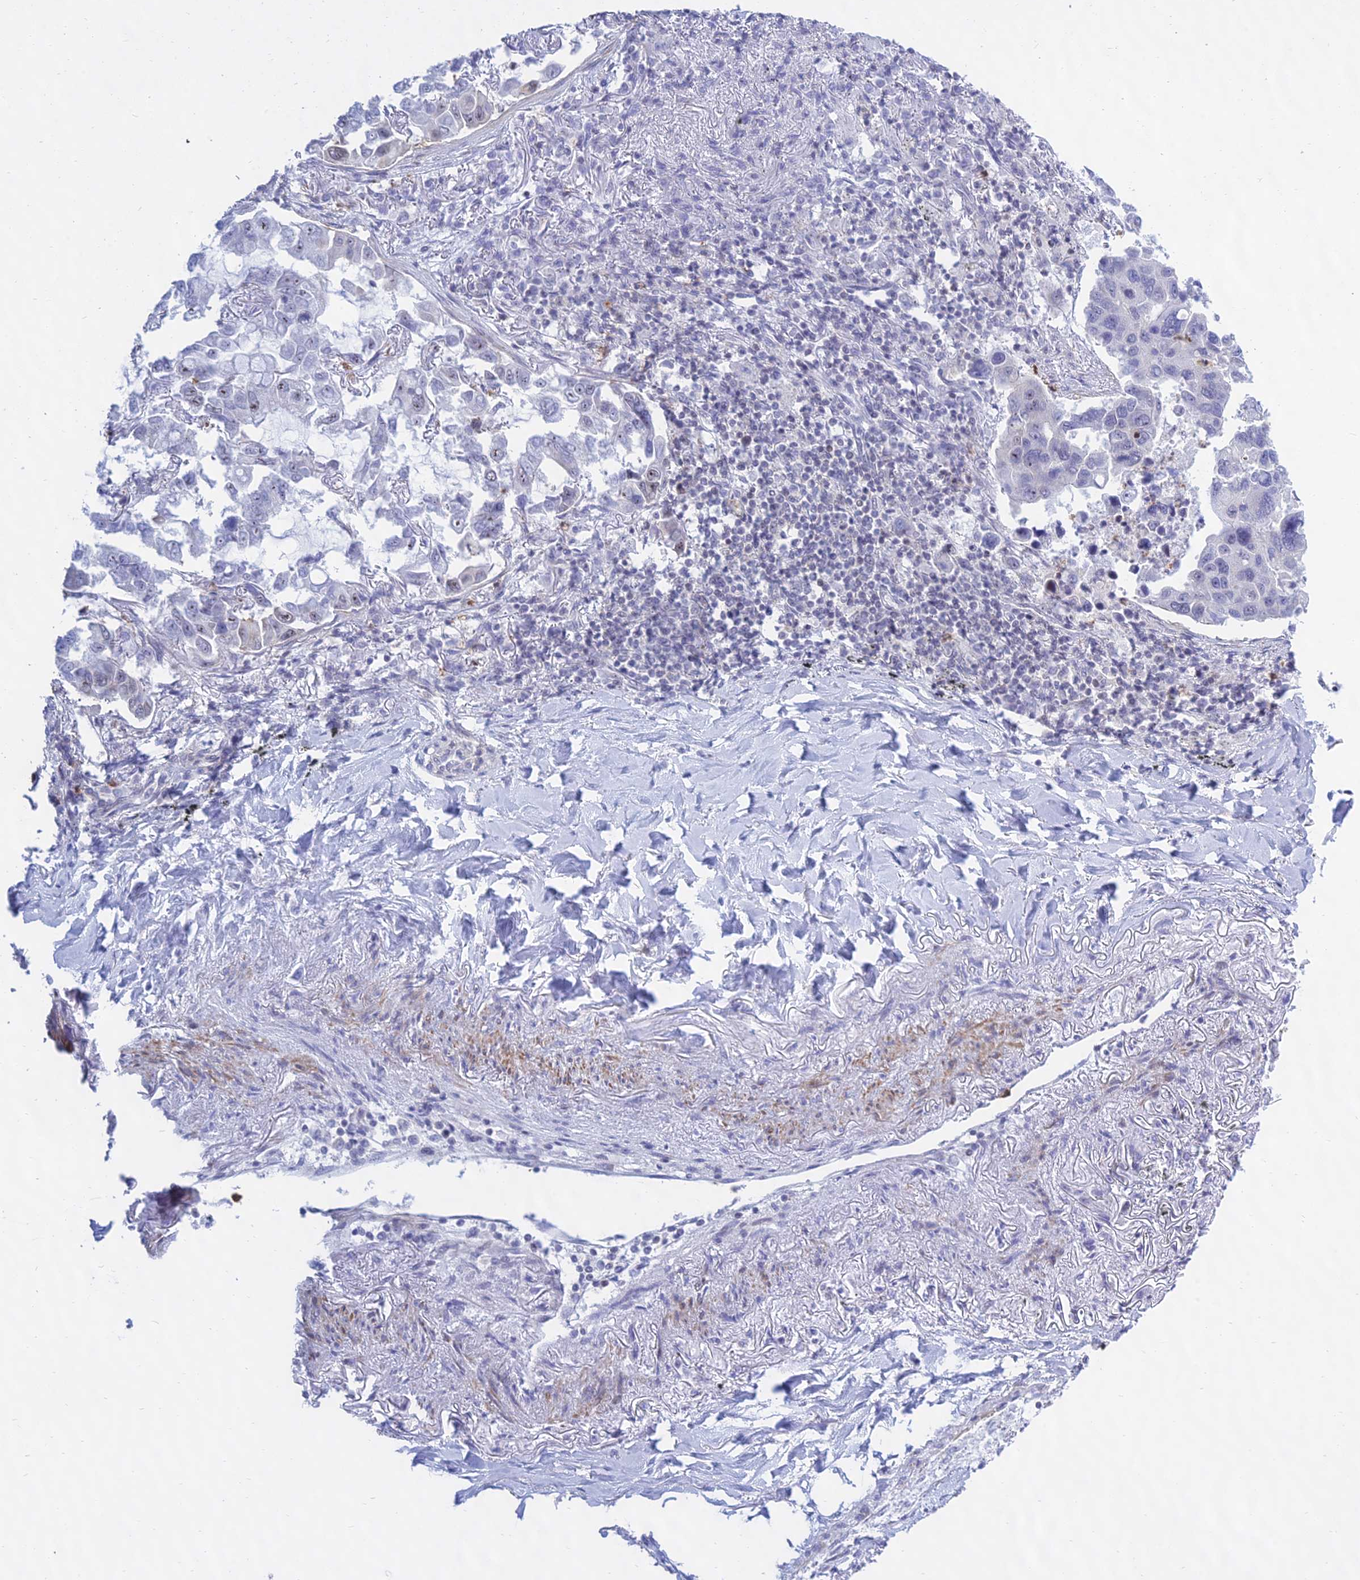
{"staining": {"intensity": "weak", "quantity": "<25%", "location": "nuclear"}, "tissue": "lung cancer", "cell_type": "Tumor cells", "image_type": "cancer", "snomed": [{"axis": "morphology", "description": "Adenocarcinoma, NOS"}, {"axis": "topography", "description": "Lung"}], "caption": "This is an immunohistochemistry (IHC) histopathology image of lung cancer (adenocarcinoma). There is no positivity in tumor cells.", "gene": "KRR1", "patient": {"sex": "male", "age": 64}}